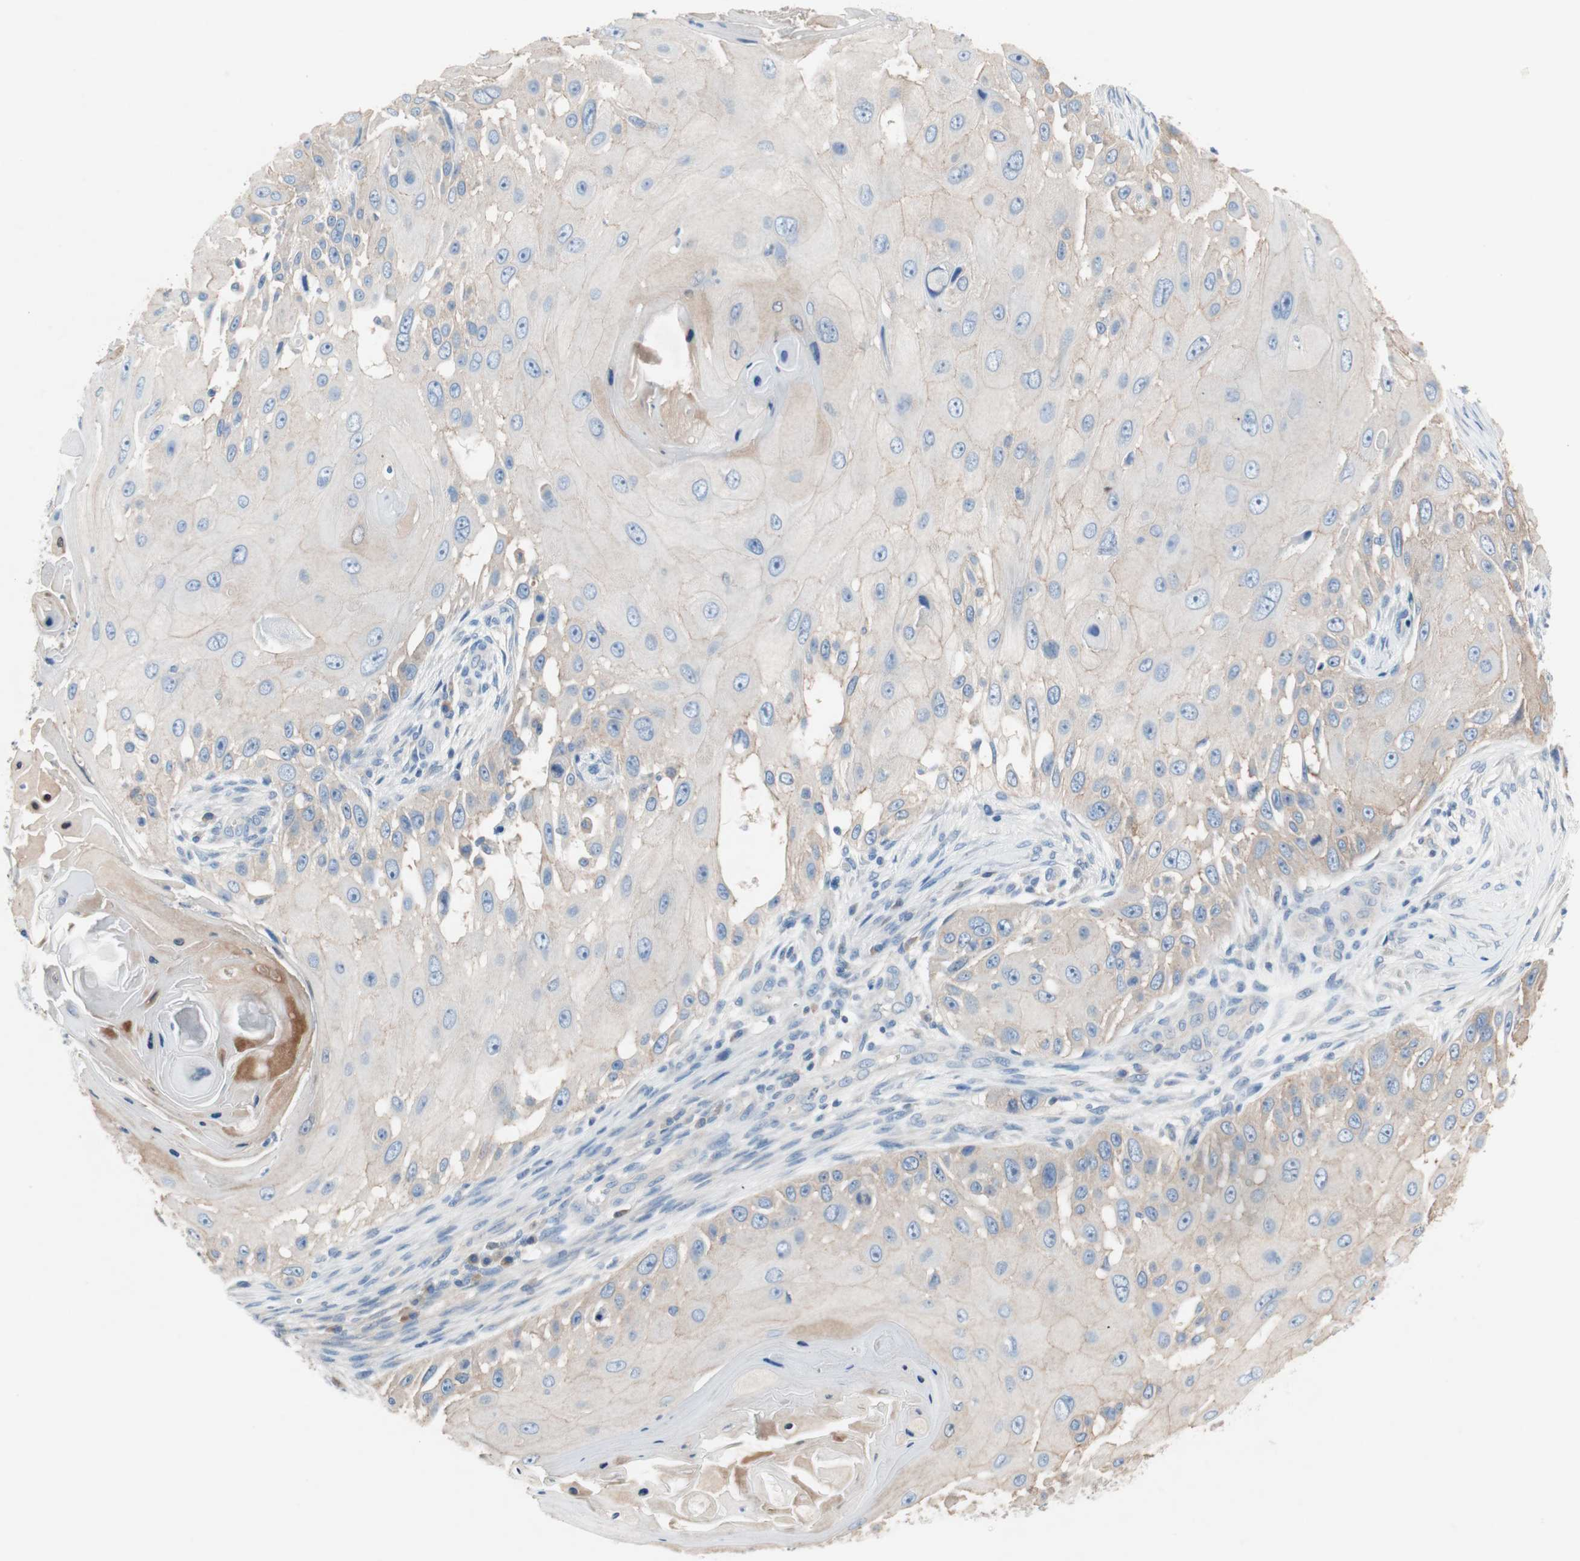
{"staining": {"intensity": "weak", "quantity": "<25%", "location": "cytoplasmic/membranous"}, "tissue": "skin cancer", "cell_type": "Tumor cells", "image_type": "cancer", "snomed": [{"axis": "morphology", "description": "Squamous cell carcinoma, NOS"}, {"axis": "topography", "description": "Skin"}], "caption": "An image of skin cancer stained for a protein reveals no brown staining in tumor cells.", "gene": "GLUL", "patient": {"sex": "female", "age": 44}}